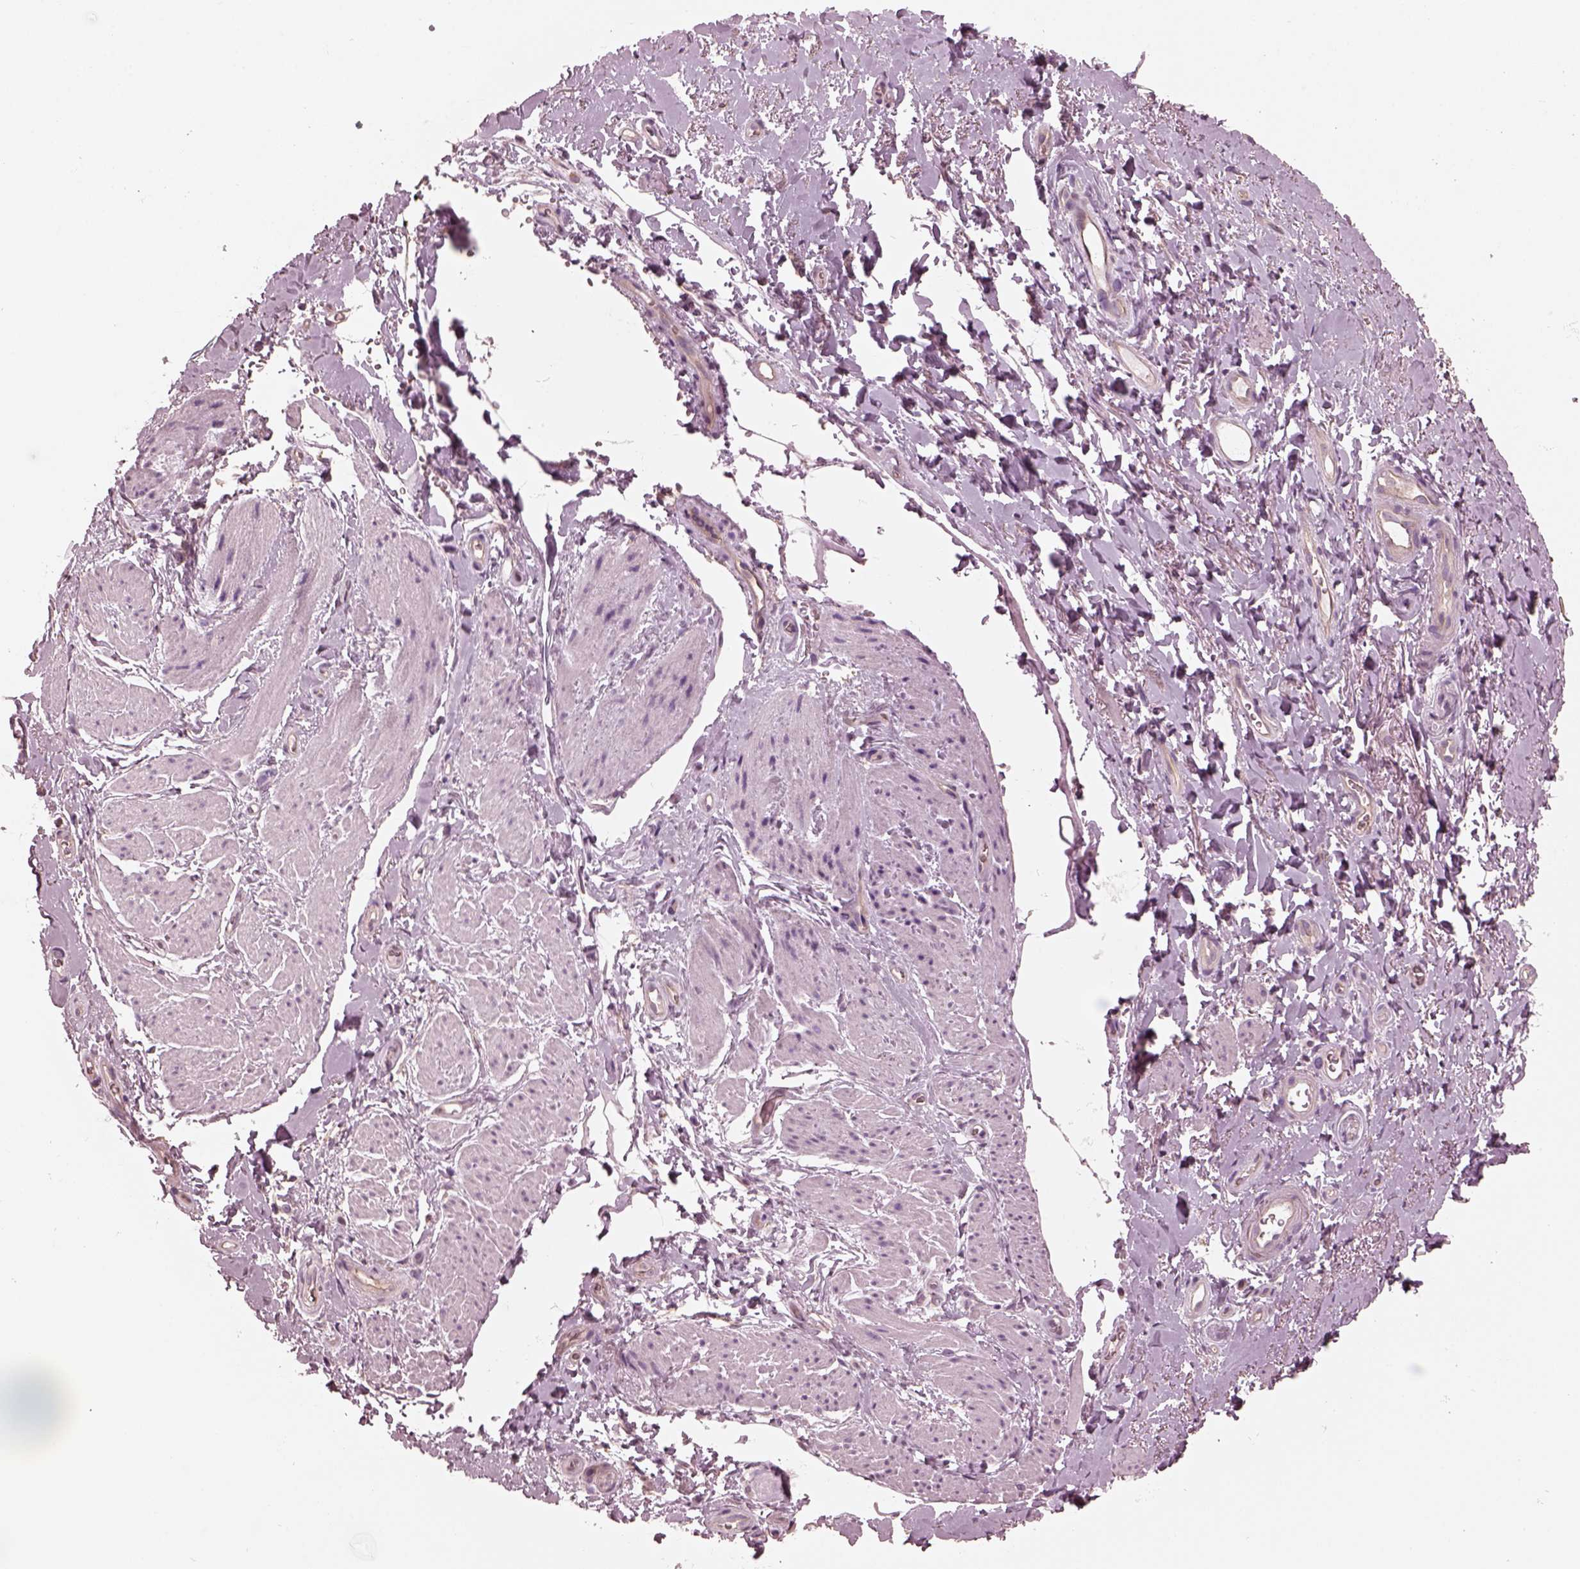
{"staining": {"intensity": "negative", "quantity": "none", "location": "none"}, "tissue": "adipose tissue", "cell_type": "Adipocytes", "image_type": "normal", "snomed": [{"axis": "morphology", "description": "Normal tissue, NOS"}, {"axis": "topography", "description": "Anal"}, {"axis": "topography", "description": "Peripheral nerve tissue"}], "caption": "Histopathology image shows no significant protein expression in adipocytes of benign adipose tissue. (Immunohistochemistry (ihc), brightfield microscopy, high magnification).", "gene": "ODAD1", "patient": {"sex": "male", "age": 53}}